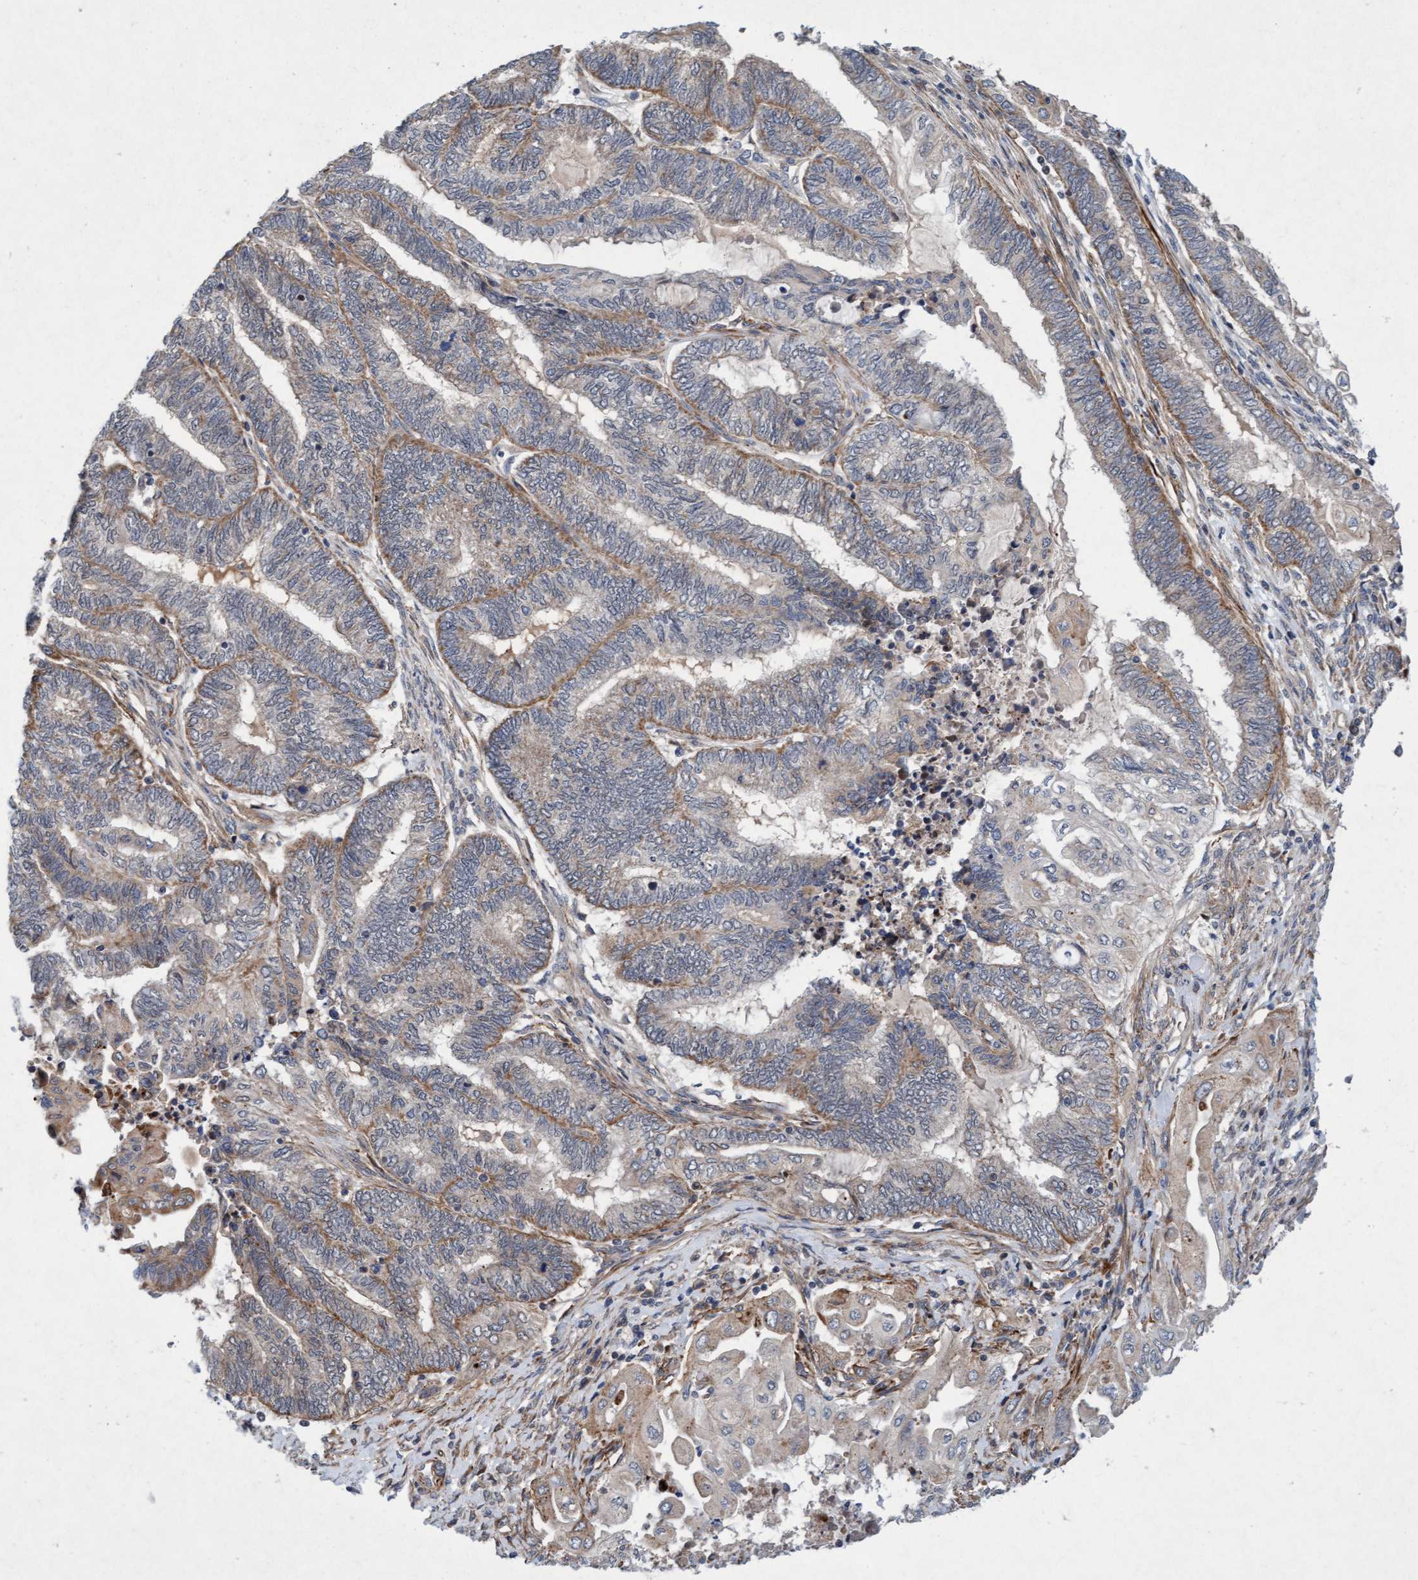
{"staining": {"intensity": "weak", "quantity": ">75%", "location": "cytoplasmic/membranous"}, "tissue": "endometrial cancer", "cell_type": "Tumor cells", "image_type": "cancer", "snomed": [{"axis": "morphology", "description": "Adenocarcinoma, NOS"}, {"axis": "topography", "description": "Uterus"}, {"axis": "topography", "description": "Endometrium"}], "caption": "IHC of human endometrial cancer (adenocarcinoma) shows low levels of weak cytoplasmic/membranous staining in approximately >75% of tumor cells.", "gene": "TMEM70", "patient": {"sex": "female", "age": 70}}